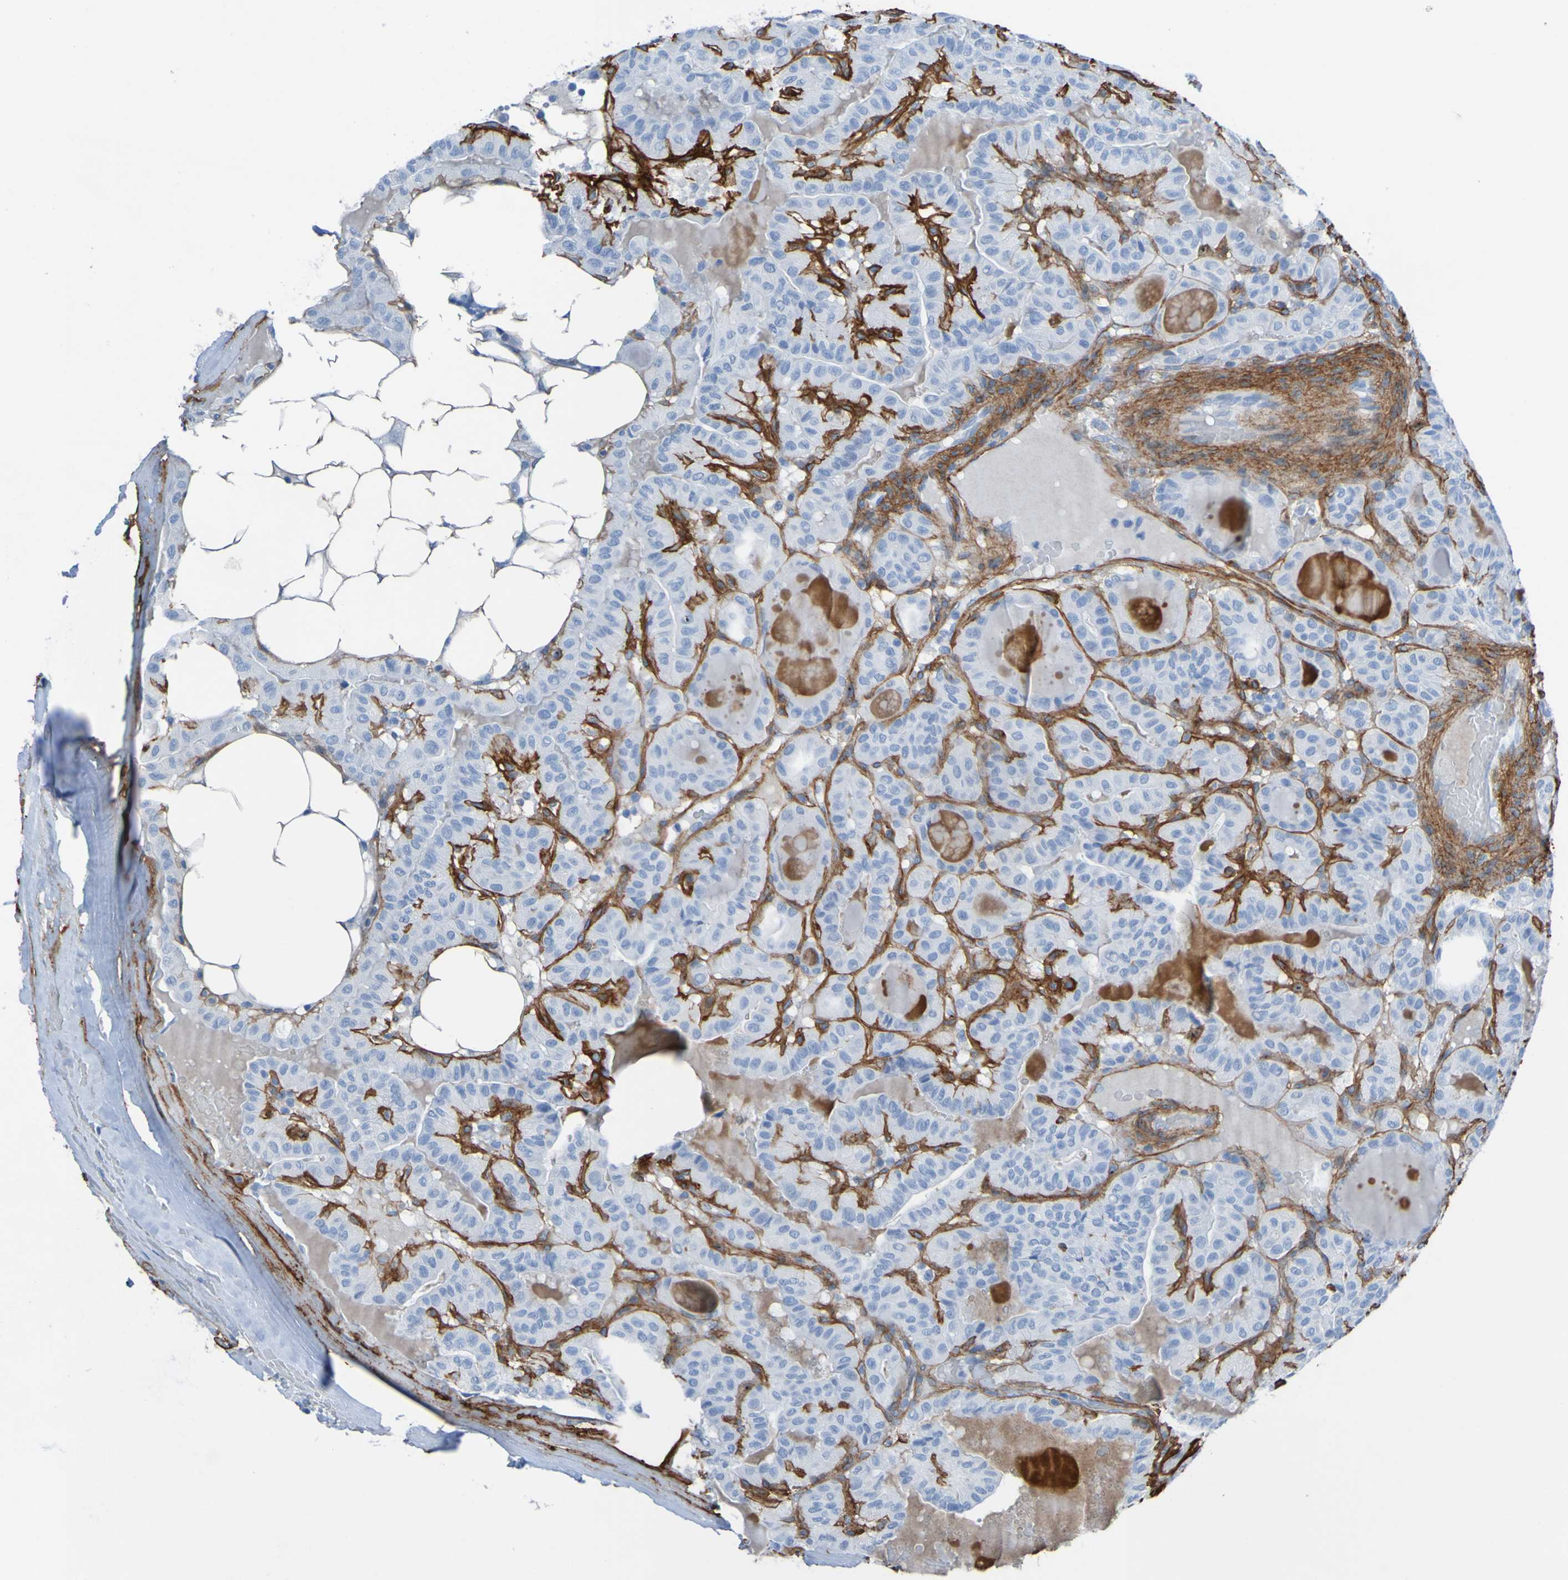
{"staining": {"intensity": "negative", "quantity": "none", "location": "none"}, "tissue": "thyroid cancer", "cell_type": "Tumor cells", "image_type": "cancer", "snomed": [{"axis": "morphology", "description": "Papillary adenocarcinoma, NOS"}, {"axis": "topography", "description": "Thyroid gland"}], "caption": "Thyroid cancer was stained to show a protein in brown. There is no significant staining in tumor cells.", "gene": "COL4A2", "patient": {"sex": "male", "age": 77}}